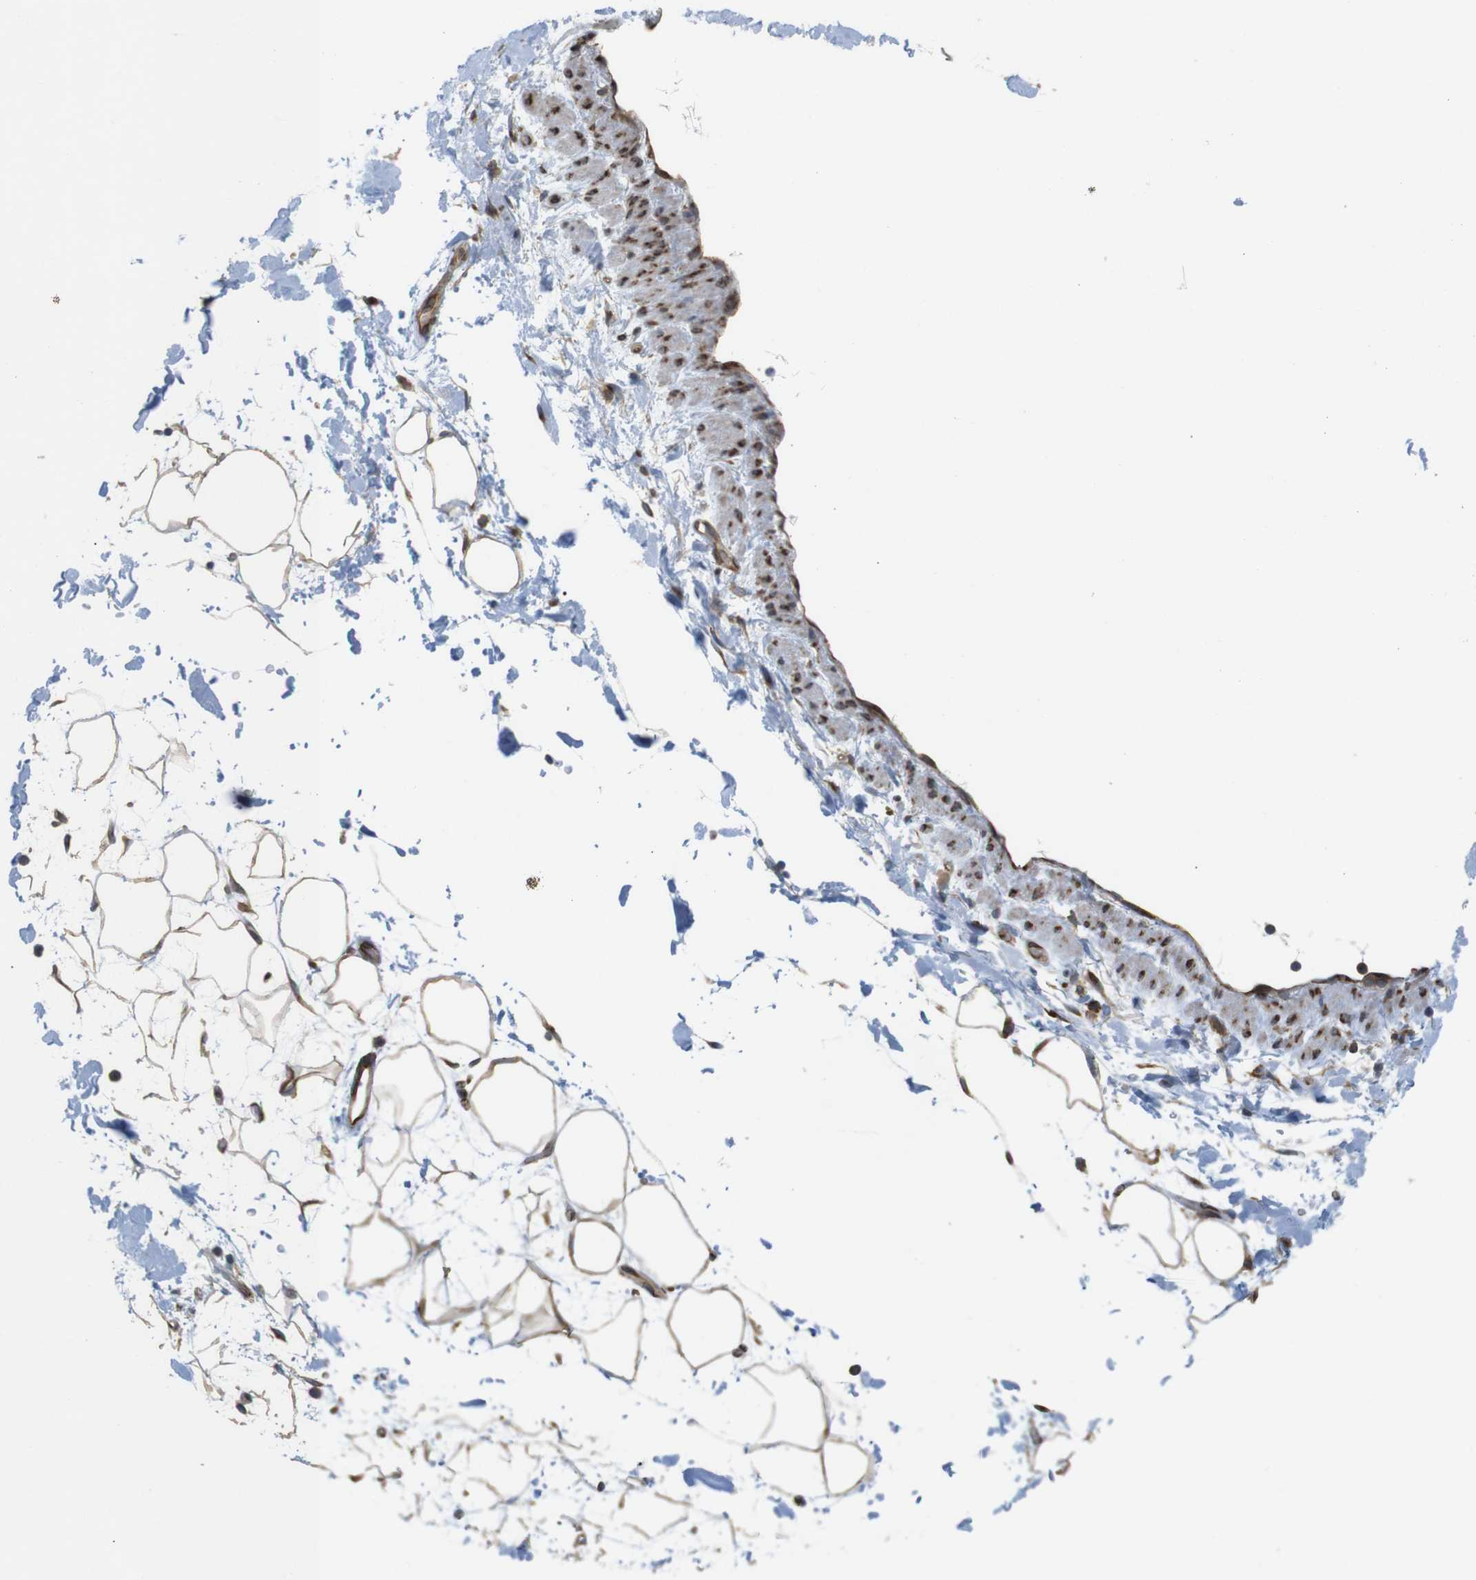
{"staining": {"intensity": "moderate", "quantity": ">75%", "location": "cytoplasmic/membranous"}, "tissue": "adipose tissue", "cell_type": "Adipocytes", "image_type": "normal", "snomed": [{"axis": "morphology", "description": "Normal tissue, NOS"}, {"axis": "topography", "description": "Soft tissue"}], "caption": "Immunohistochemistry (DAB) staining of benign human adipose tissue reveals moderate cytoplasmic/membranous protein staining in about >75% of adipocytes.", "gene": "PCNX2", "patient": {"sex": "male", "age": 72}}